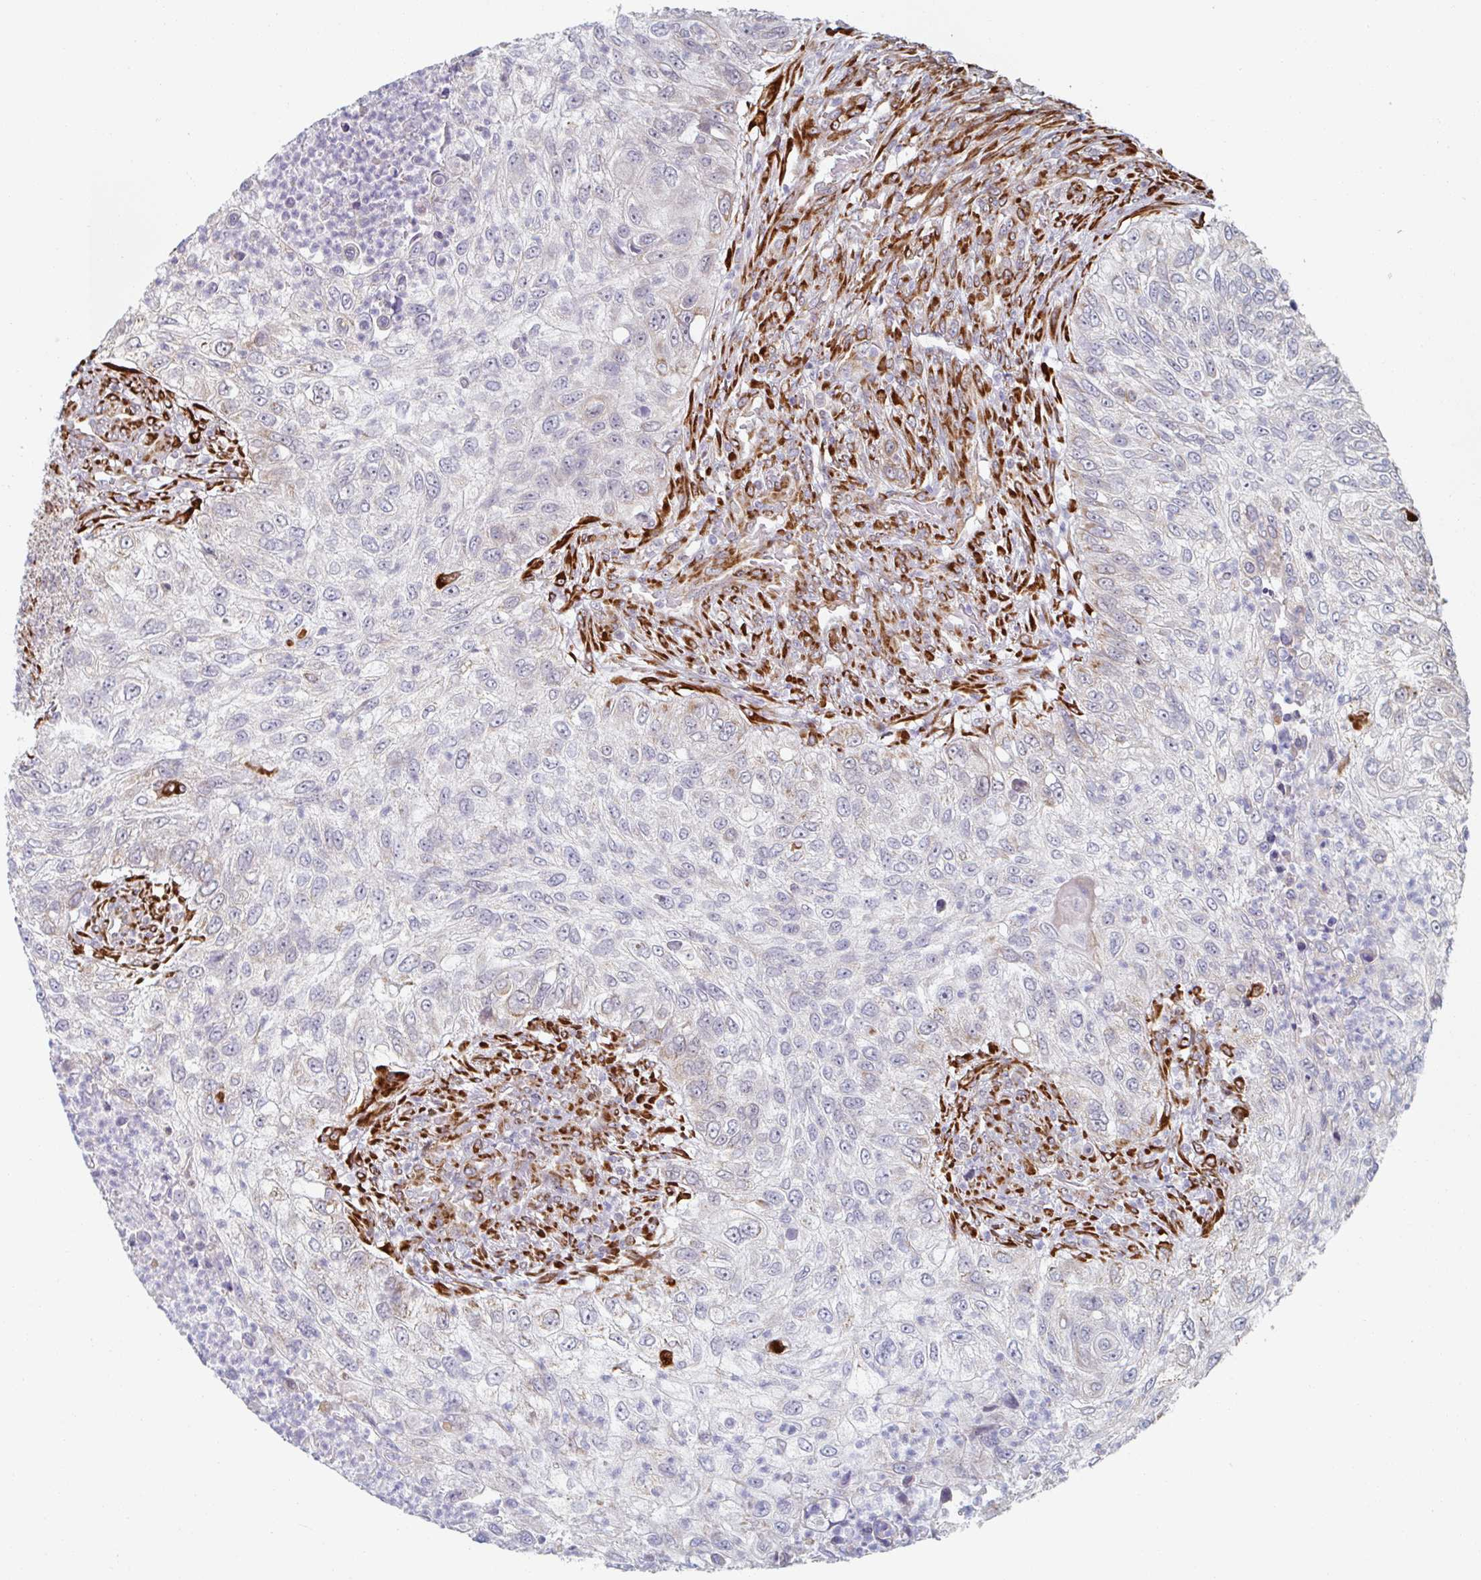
{"staining": {"intensity": "negative", "quantity": "none", "location": "none"}, "tissue": "urothelial cancer", "cell_type": "Tumor cells", "image_type": "cancer", "snomed": [{"axis": "morphology", "description": "Urothelial carcinoma, High grade"}, {"axis": "topography", "description": "Urinary bladder"}], "caption": "Urothelial cancer stained for a protein using immunohistochemistry (IHC) reveals no expression tumor cells.", "gene": "TRAPPC10", "patient": {"sex": "female", "age": 60}}